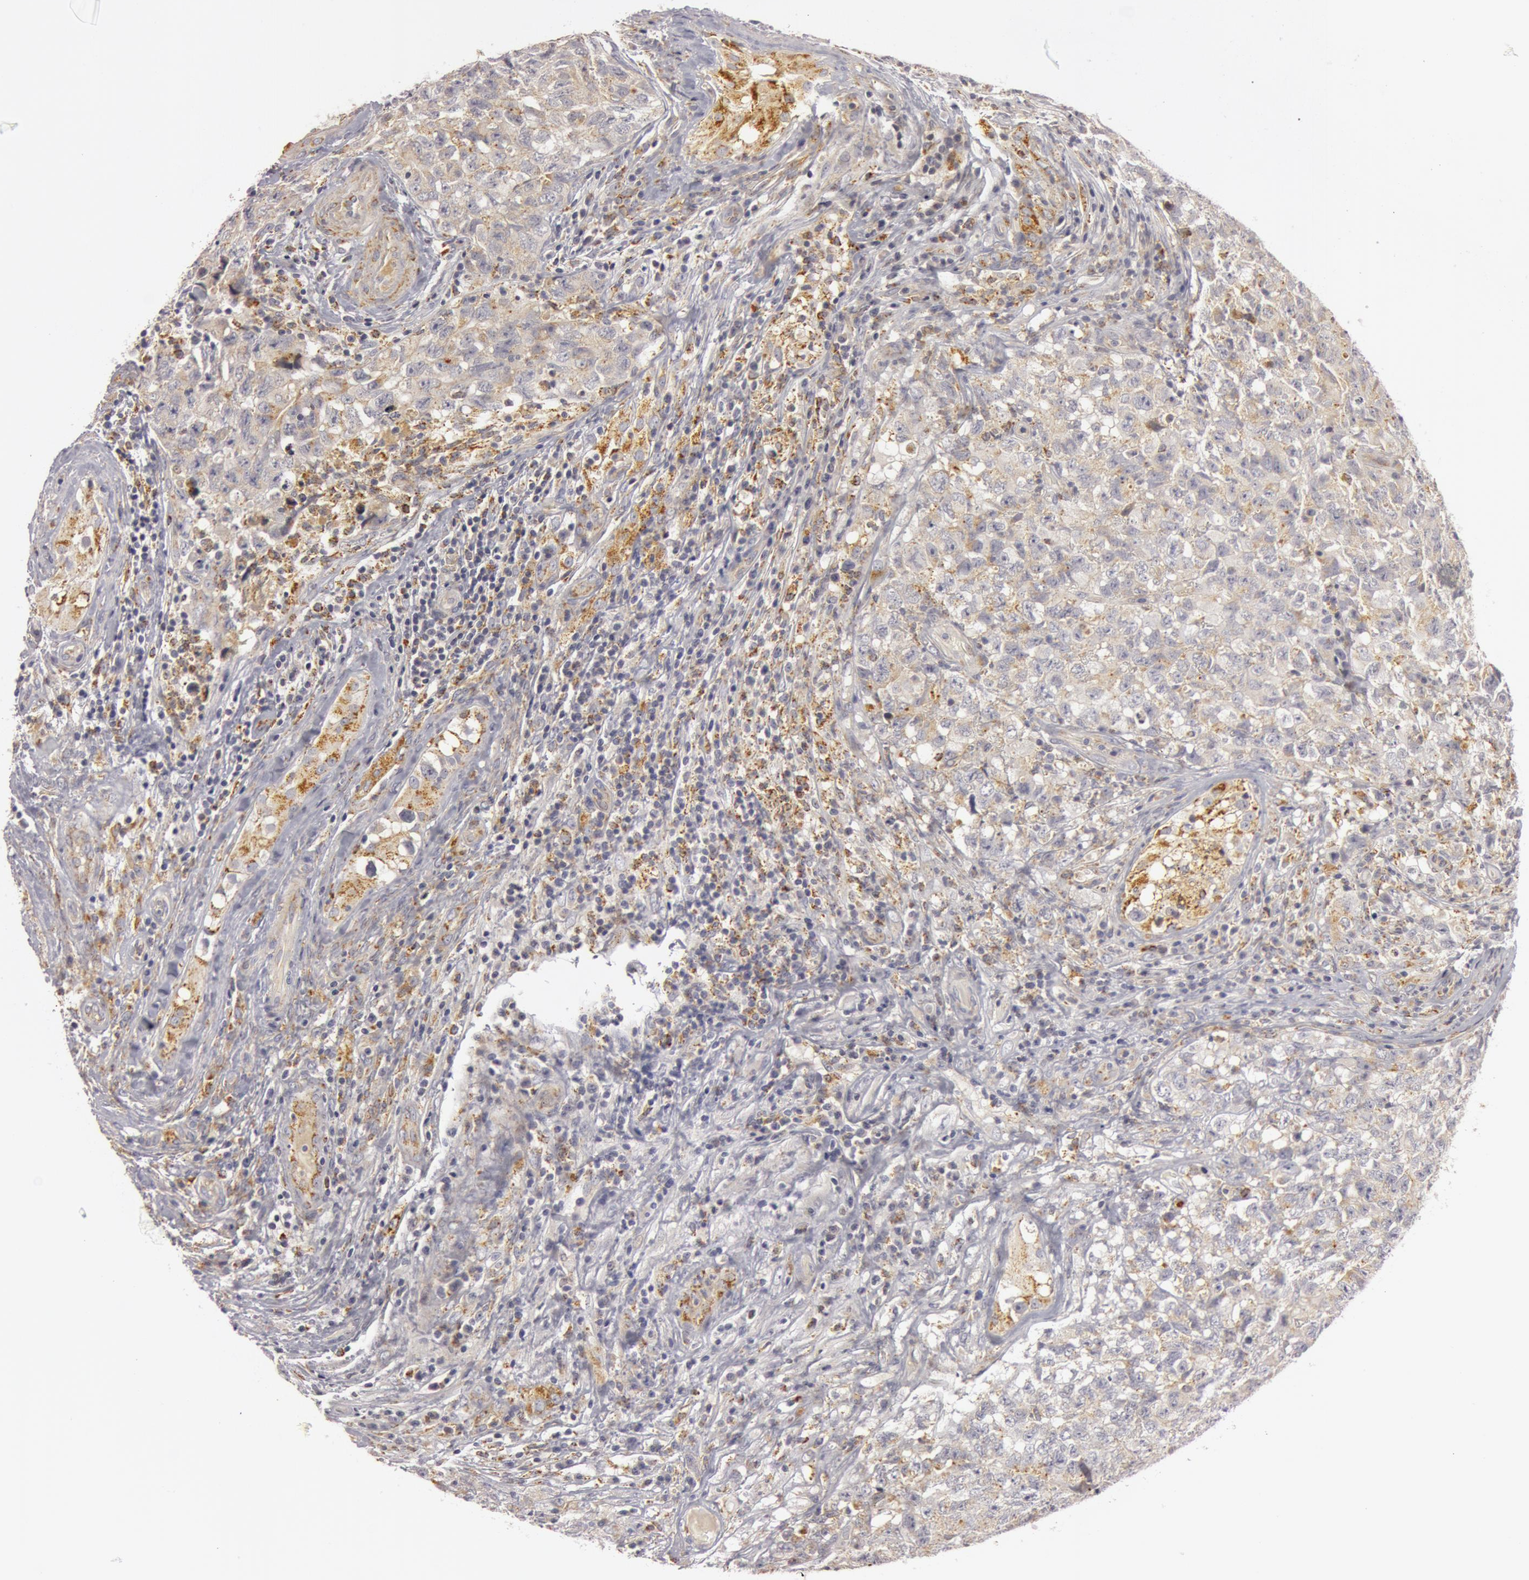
{"staining": {"intensity": "weak", "quantity": ">75%", "location": "cytoplasmic/membranous"}, "tissue": "testis cancer", "cell_type": "Tumor cells", "image_type": "cancer", "snomed": [{"axis": "morphology", "description": "Carcinoma, Embryonal, NOS"}, {"axis": "topography", "description": "Testis"}], "caption": "Protein analysis of testis cancer (embryonal carcinoma) tissue reveals weak cytoplasmic/membranous expression in approximately >75% of tumor cells.", "gene": "C7", "patient": {"sex": "male", "age": 31}}